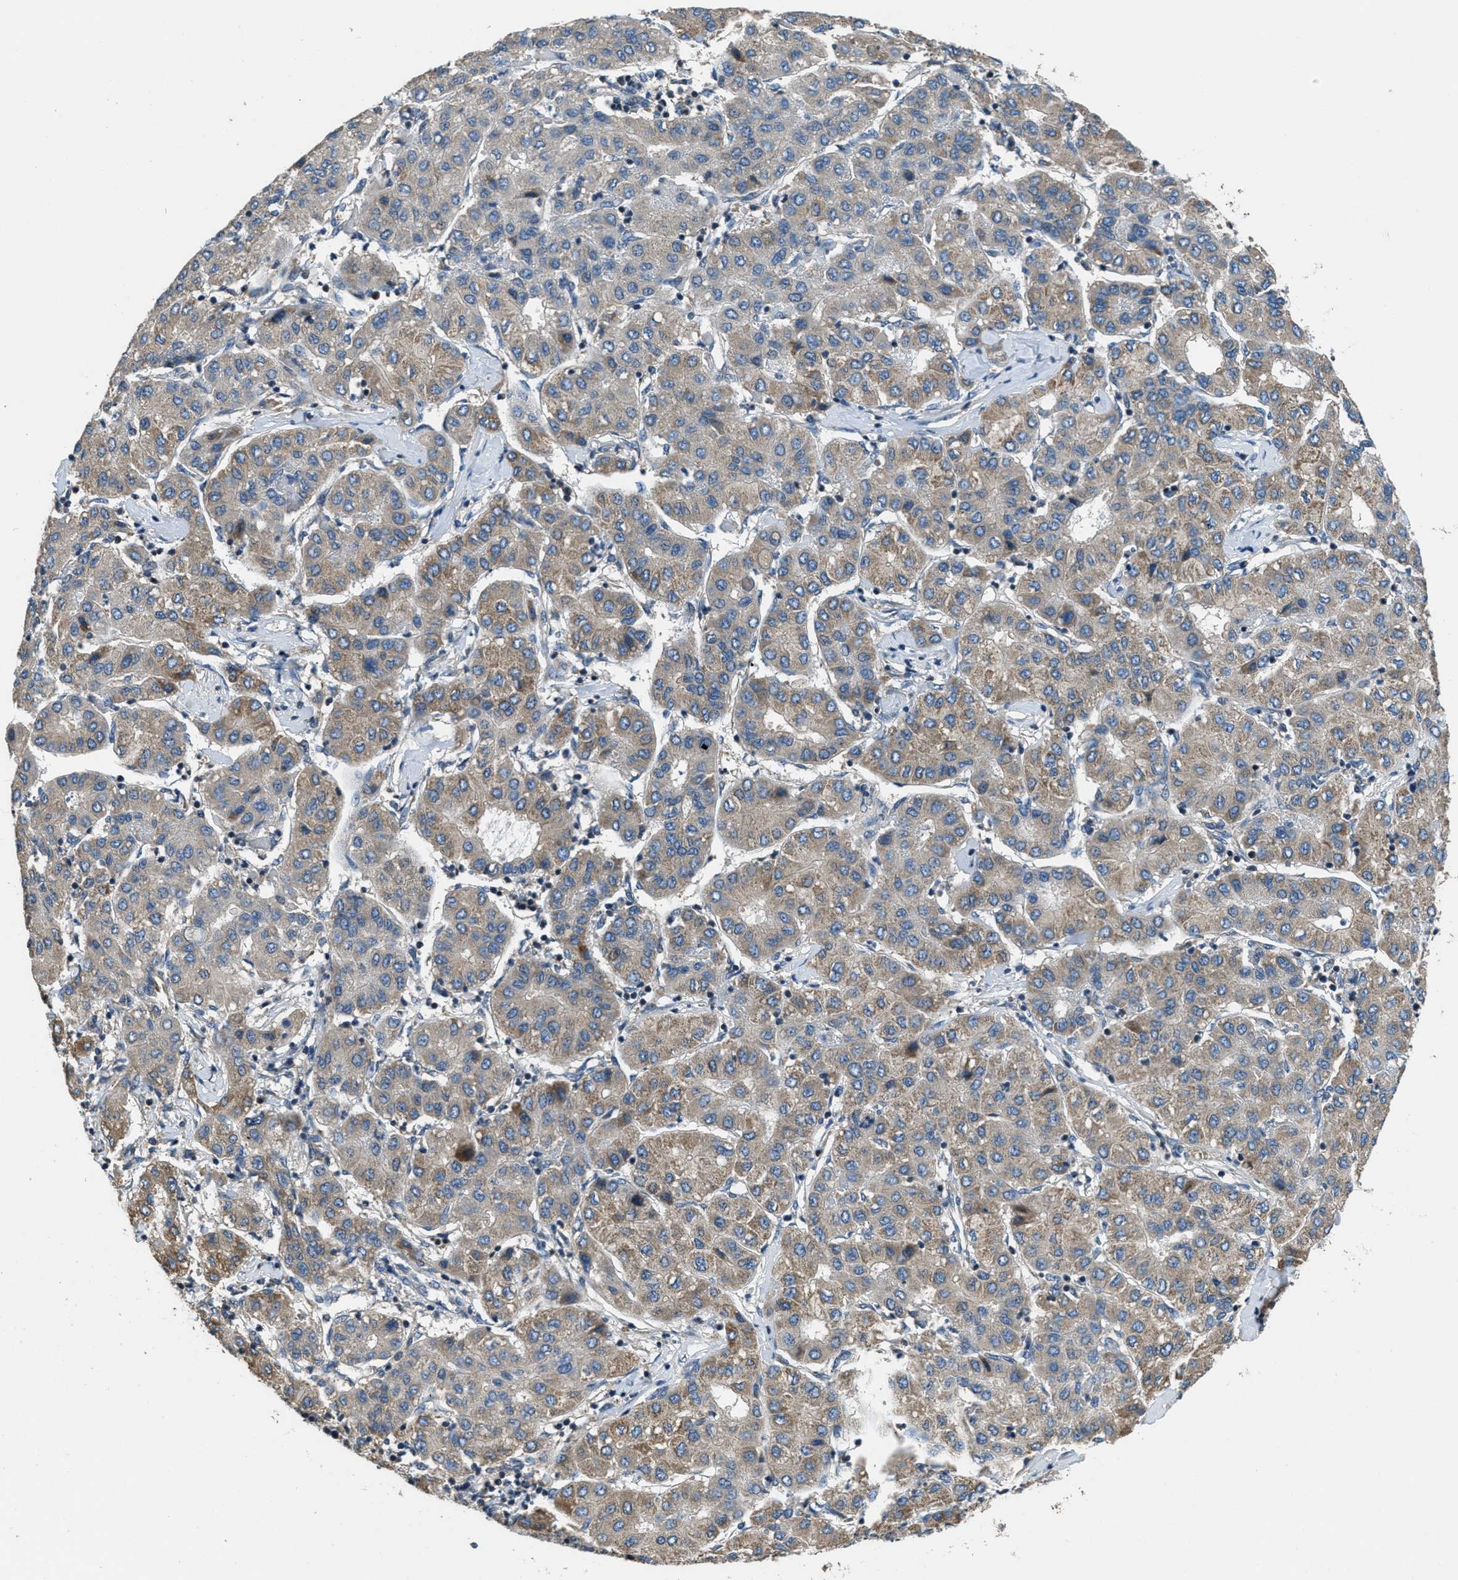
{"staining": {"intensity": "weak", "quantity": ">75%", "location": "cytoplasmic/membranous"}, "tissue": "liver cancer", "cell_type": "Tumor cells", "image_type": "cancer", "snomed": [{"axis": "morphology", "description": "Carcinoma, Hepatocellular, NOS"}, {"axis": "topography", "description": "Liver"}], "caption": "Immunohistochemistry micrograph of human hepatocellular carcinoma (liver) stained for a protein (brown), which shows low levels of weak cytoplasmic/membranous staining in approximately >75% of tumor cells.", "gene": "NAT1", "patient": {"sex": "male", "age": 65}}